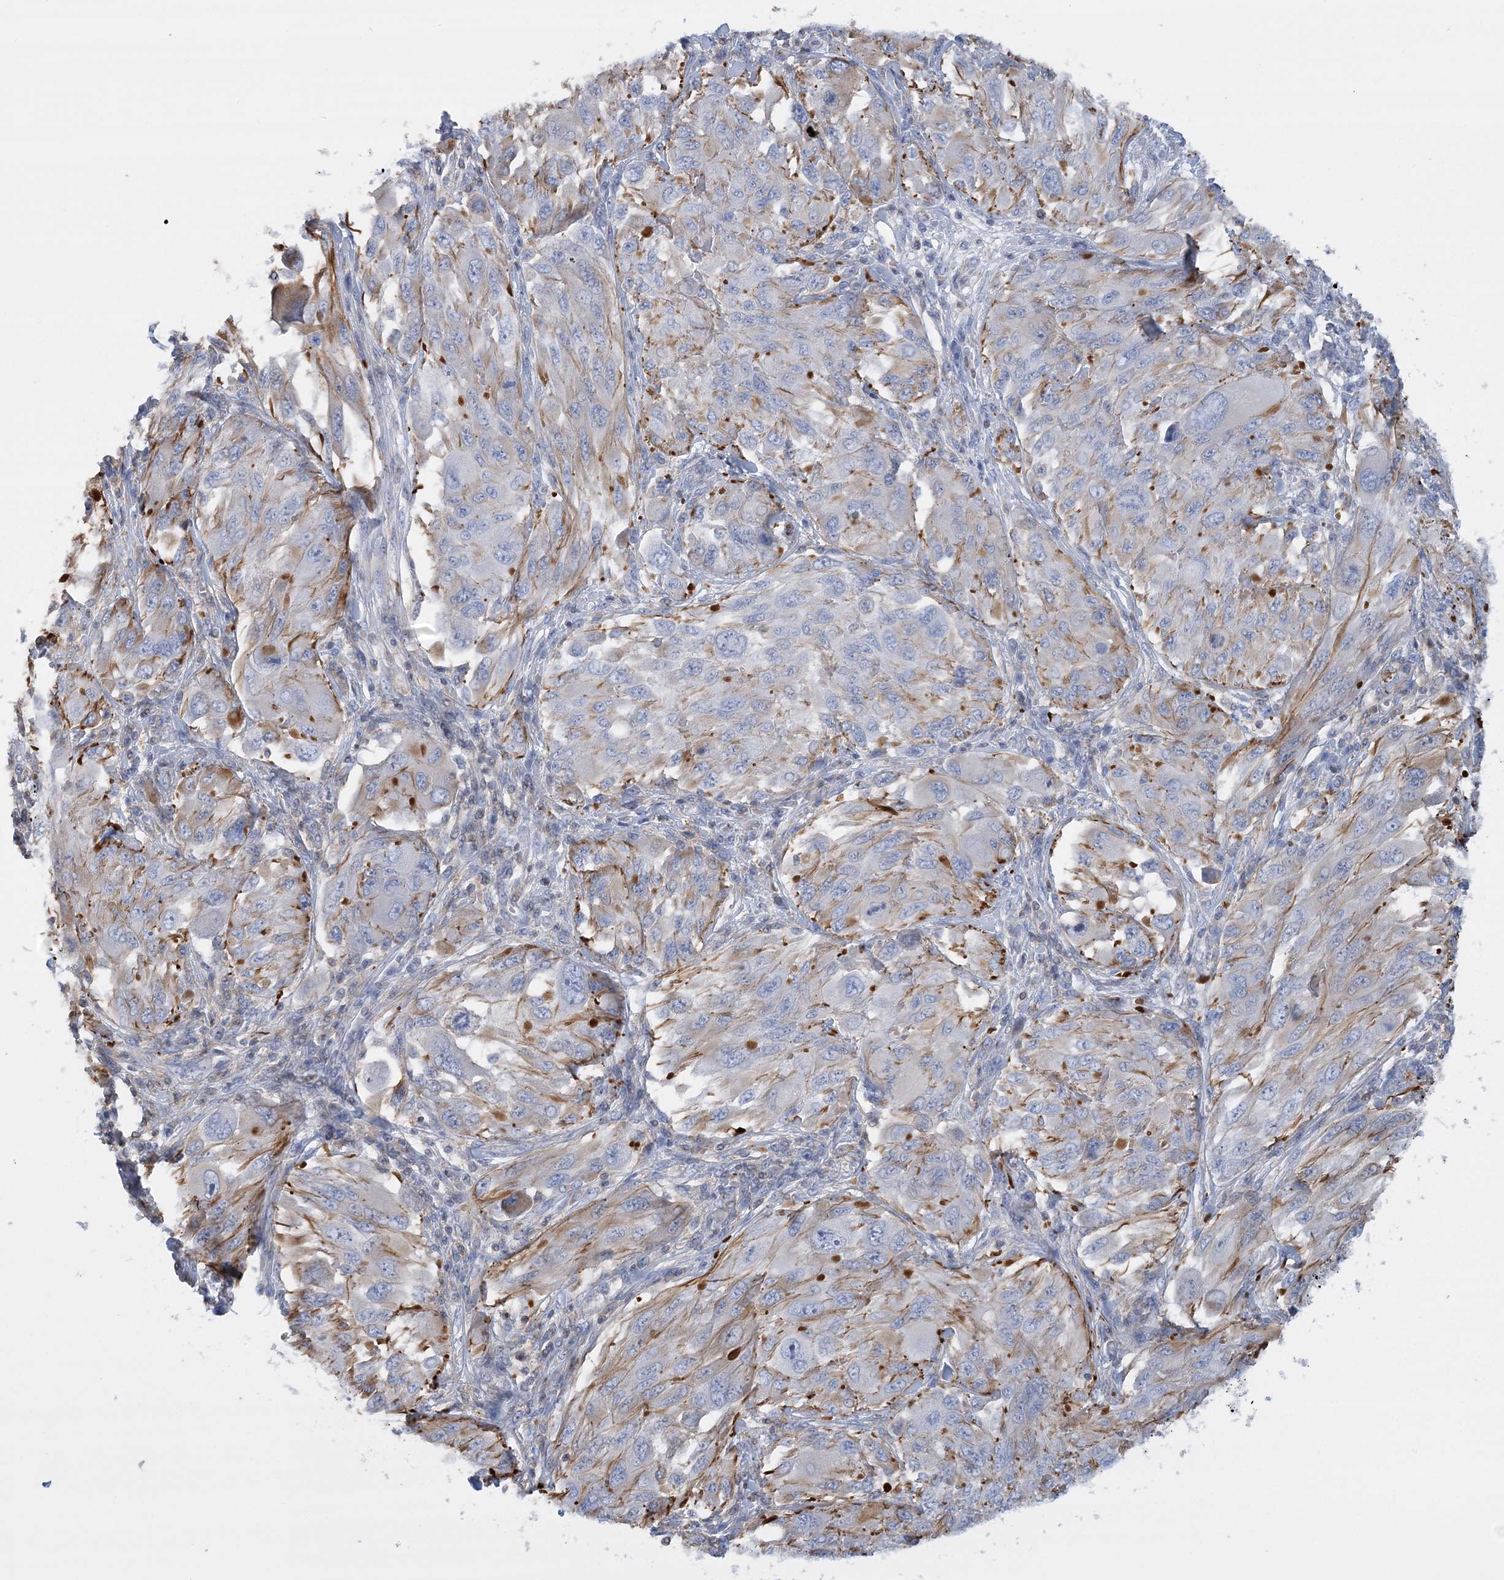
{"staining": {"intensity": "moderate", "quantity": "<25%", "location": "cytoplasmic/membranous"}, "tissue": "melanoma", "cell_type": "Tumor cells", "image_type": "cancer", "snomed": [{"axis": "morphology", "description": "Malignant melanoma, NOS"}, {"axis": "topography", "description": "Skin"}], "caption": "Protein expression analysis of human melanoma reveals moderate cytoplasmic/membranous positivity in approximately <25% of tumor cells.", "gene": "C11orf21", "patient": {"sex": "female", "age": 91}}